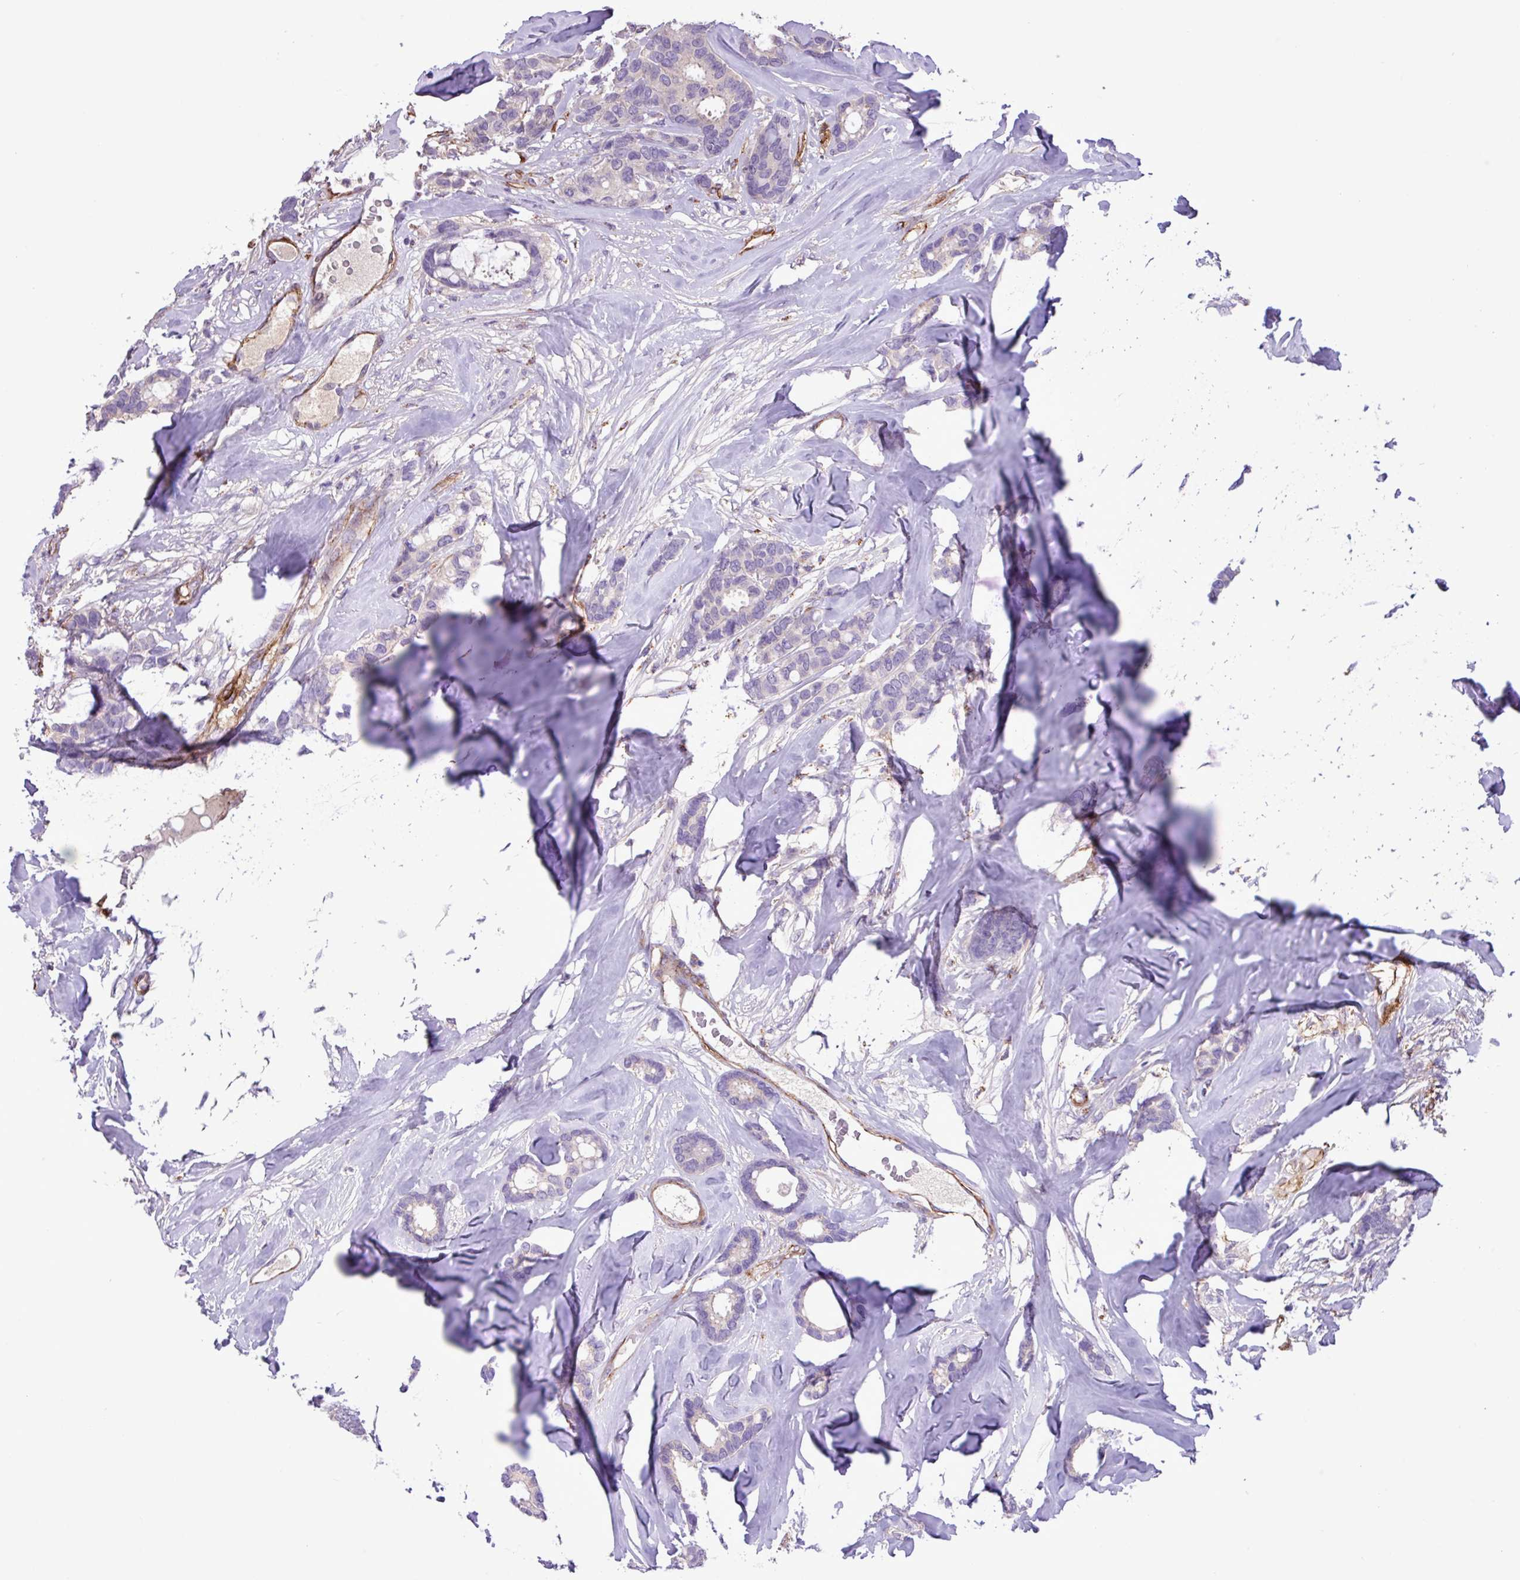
{"staining": {"intensity": "negative", "quantity": "none", "location": "none"}, "tissue": "breast cancer", "cell_type": "Tumor cells", "image_type": "cancer", "snomed": [{"axis": "morphology", "description": "Duct carcinoma"}, {"axis": "topography", "description": "Breast"}], "caption": "Immunohistochemistry micrograph of neoplastic tissue: human intraductal carcinoma (breast) stained with DAB demonstrates no significant protein expression in tumor cells. (Immunohistochemistry (ihc), brightfield microscopy, high magnification).", "gene": "CD248", "patient": {"sex": "female", "age": 87}}